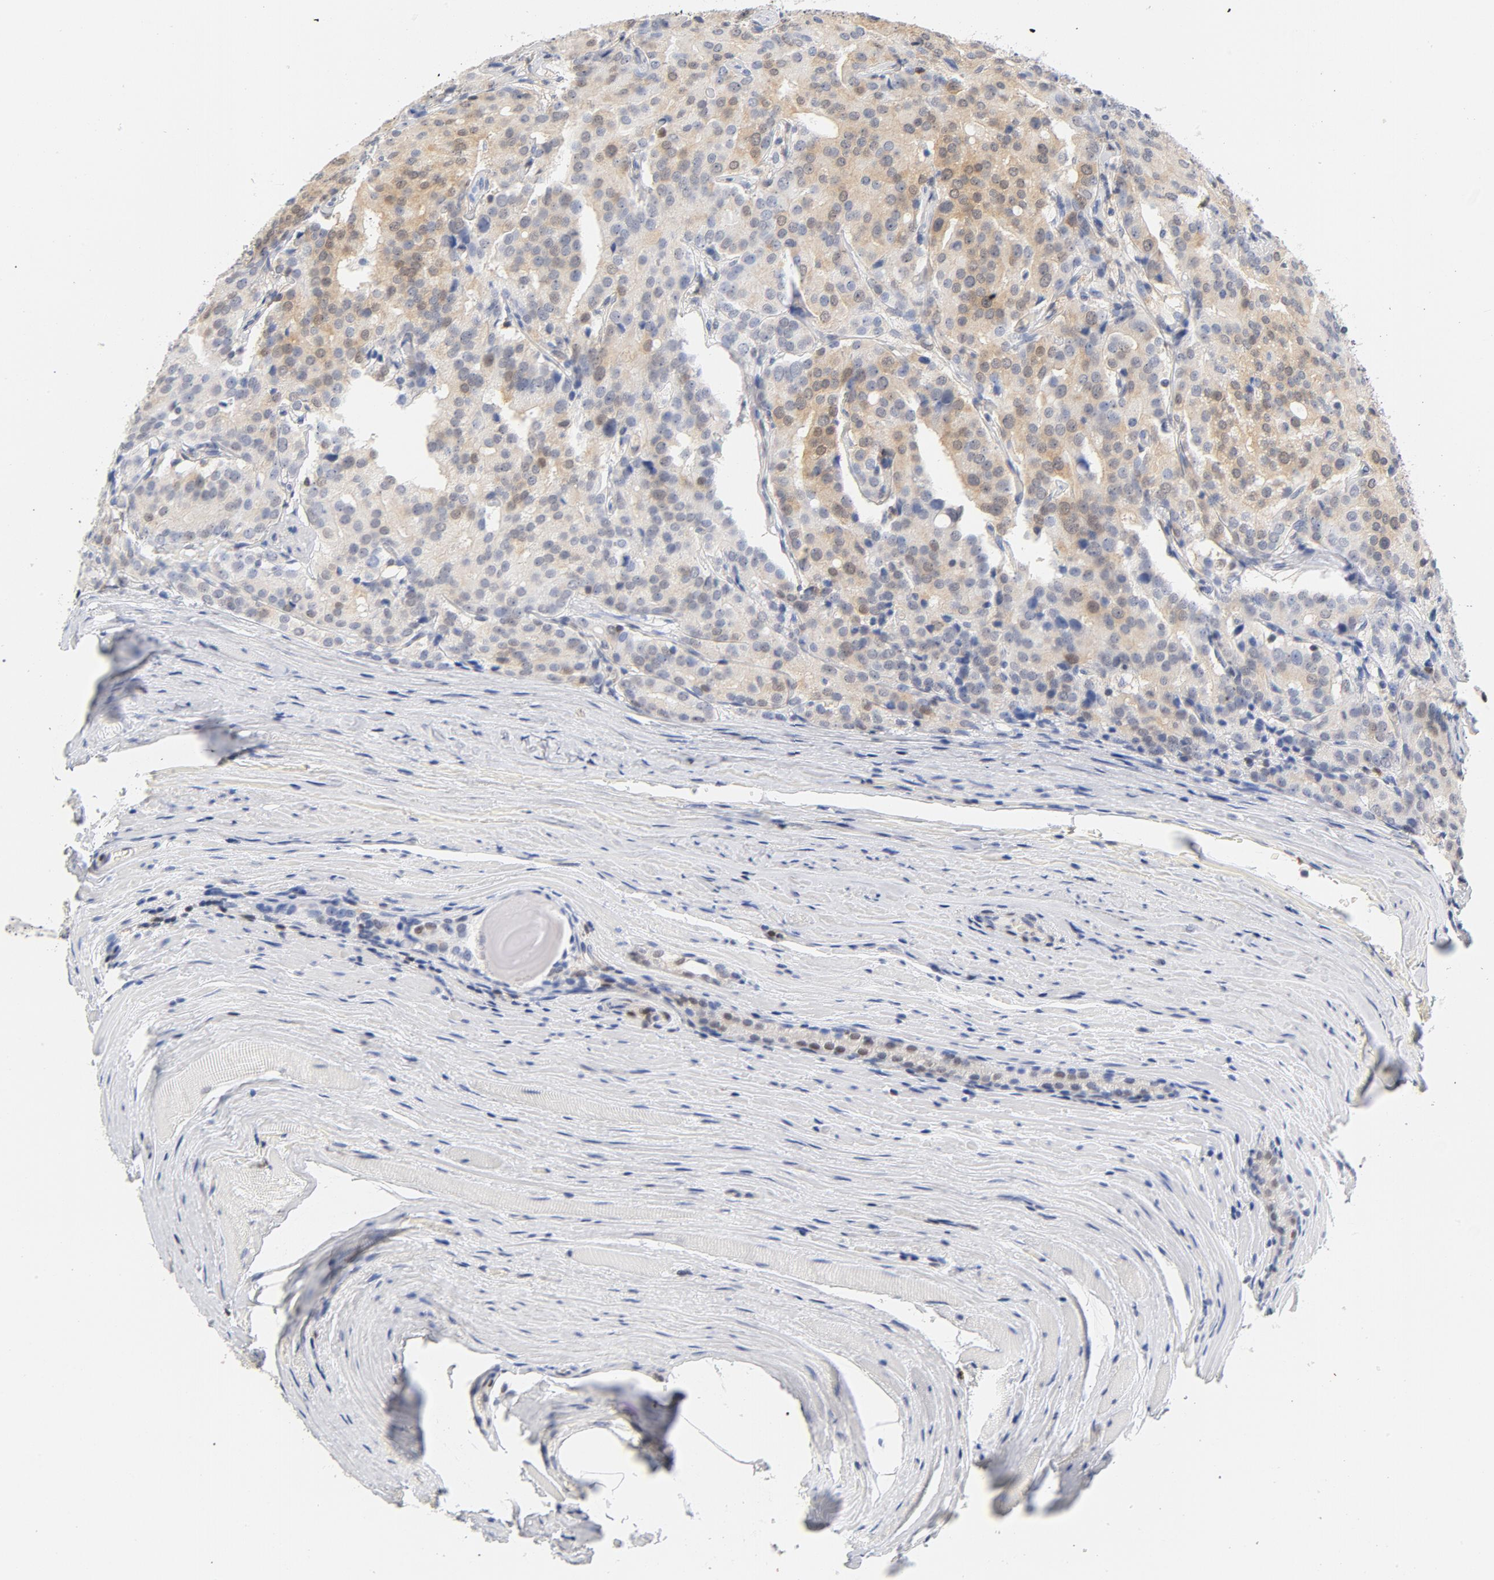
{"staining": {"intensity": "moderate", "quantity": "25%-75%", "location": "cytoplasmic/membranous,nuclear"}, "tissue": "prostate cancer", "cell_type": "Tumor cells", "image_type": "cancer", "snomed": [{"axis": "morphology", "description": "Adenocarcinoma, Medium grade"}, {"axis": "topography", "description": "Prostate"}], "caption": "A medium amount of moderate cytoplasmic/membranous and nuclear staining is appreciated in approximately 25%-75% of tumor cells in prostate adenocarcinoma (medium-grade) tissue.", "gene": "CDKN1B", "patient": {"sex": "male", "age": 72}}